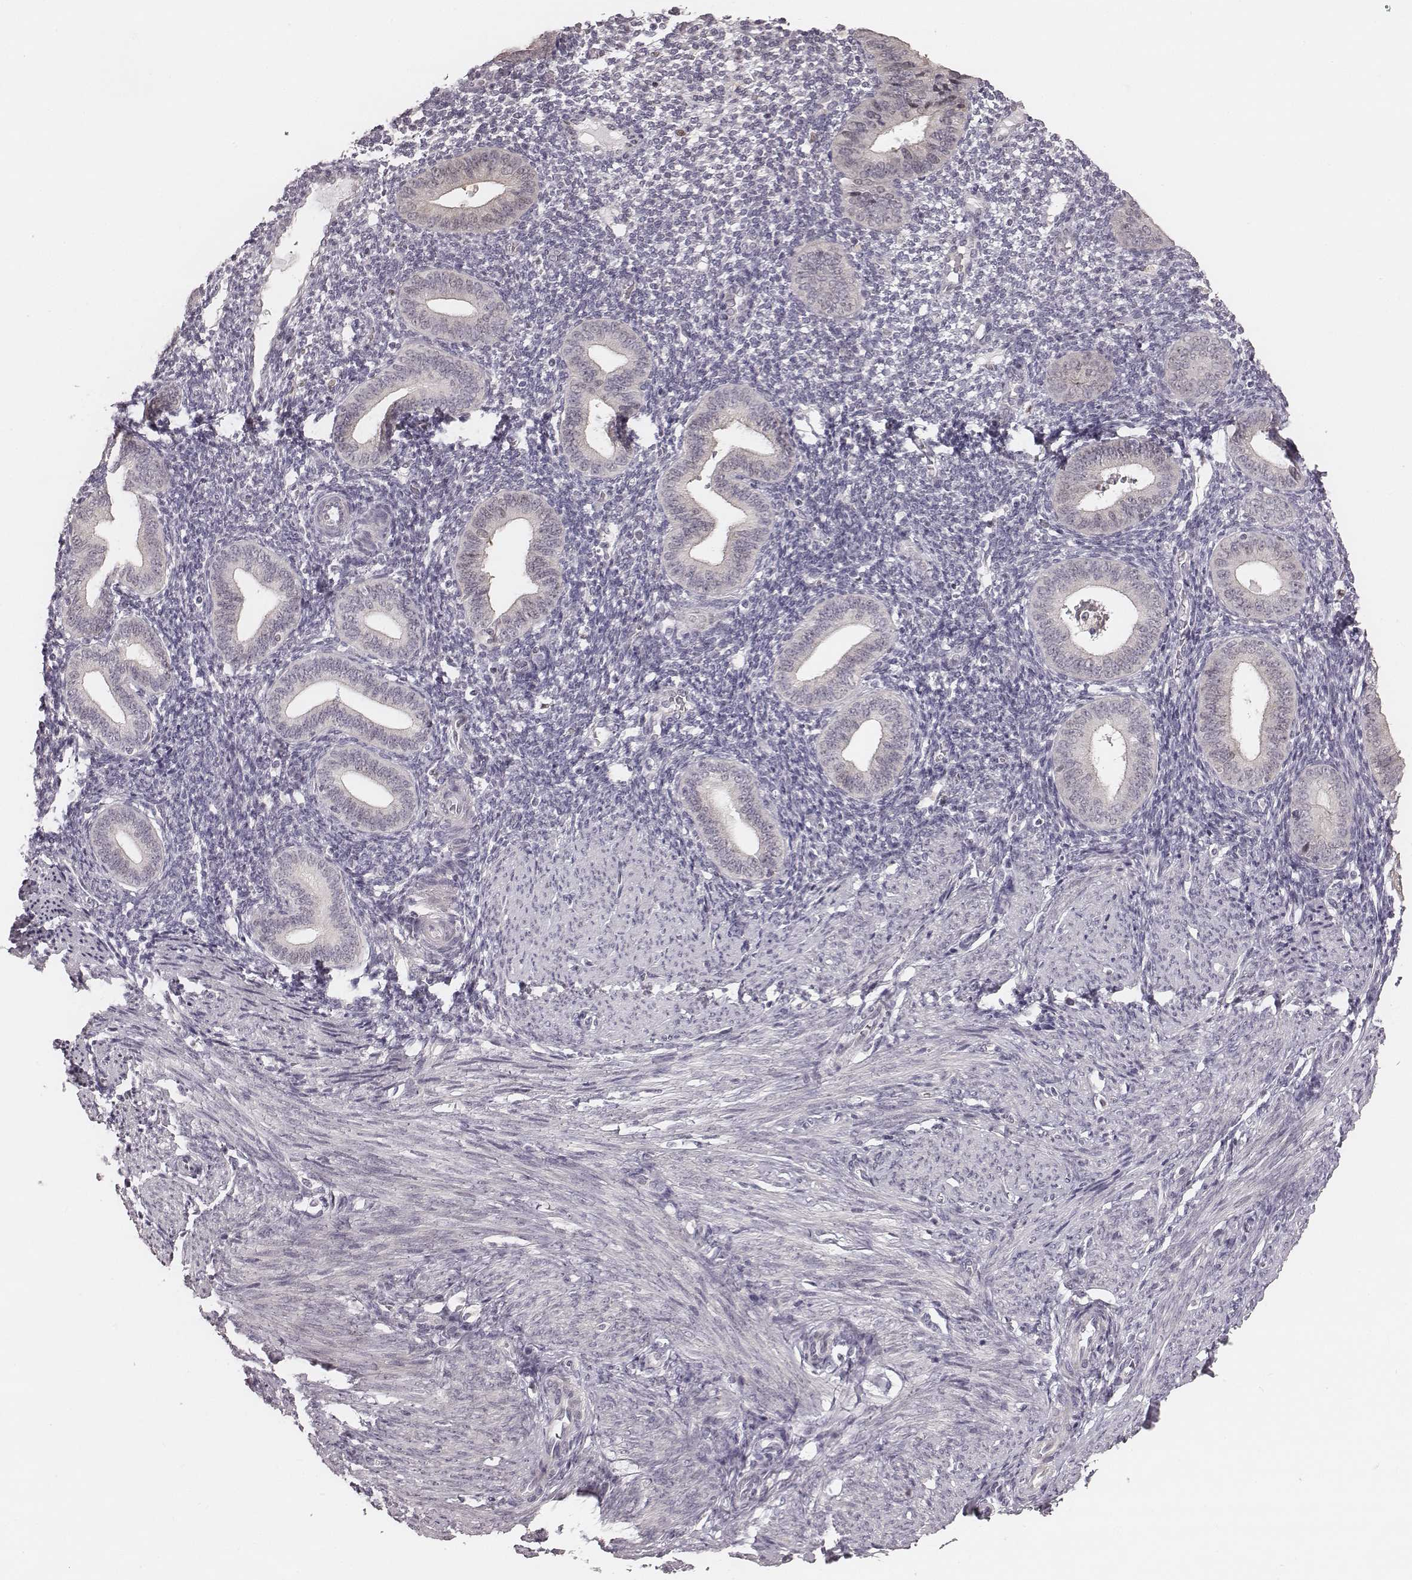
{"staining": {"intensity": "negative", "quantity": "none", "location": "none"}, "tissue": "endometrium", "cell_type": "Cells in endometrial stroma", "image_type": "normal", "snomed": [{"axis": "morphology", "description": "Normal tissue, NOS"}, {"axis": "topography", "description": "Endometrium"}], "caption": "An immunohistochemistry image of normal endometrium is shown. There is no staining in cells in endometrial stroma of endometrium. (DAB immunohistochemistry (IHC) visualized using brightfield microscopy, high magnification).", "gene": "IQCG", "patient": {"sex": "female", "age": 40}}